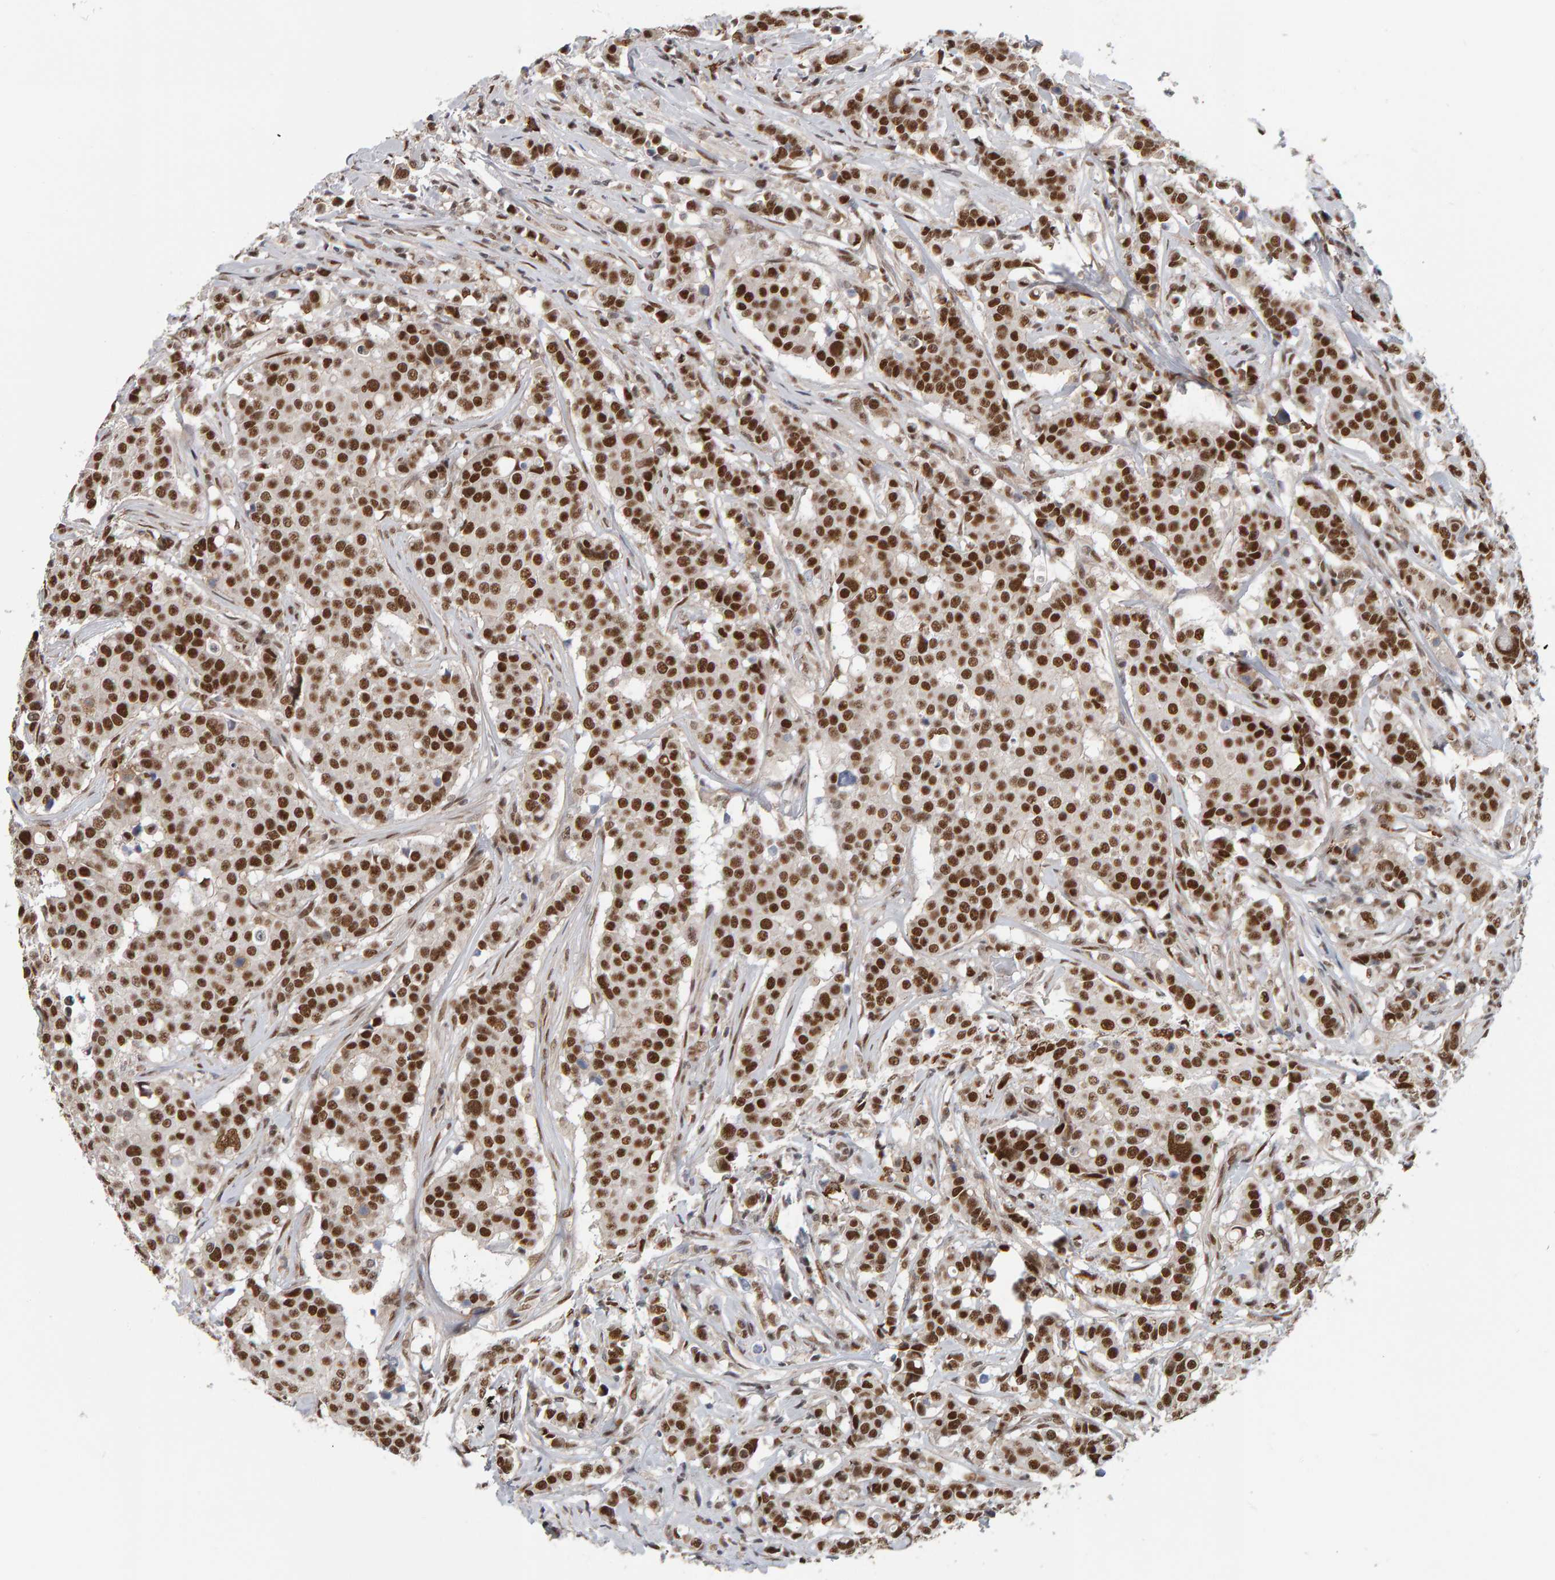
{"staining": {"intensity": "strong", "quantity": ">75%", "location": "nuclear"}, "tissue": "breast cancer", "cell_type": "Tumor cells", "image_type": "cancer", "snomed": [{"axis": "morphology", "description": "Duct carcinoma"}, {"axis": "topography", "description": "Breast"}], "caption": "Strong nuclear expression for a protein is seen in approximately >75% of tumor cells of breast infiltrating ductal carcinoma using IHC.", "gene": "ATF7IP", "patient": {"sex": "female", "age": 27}}